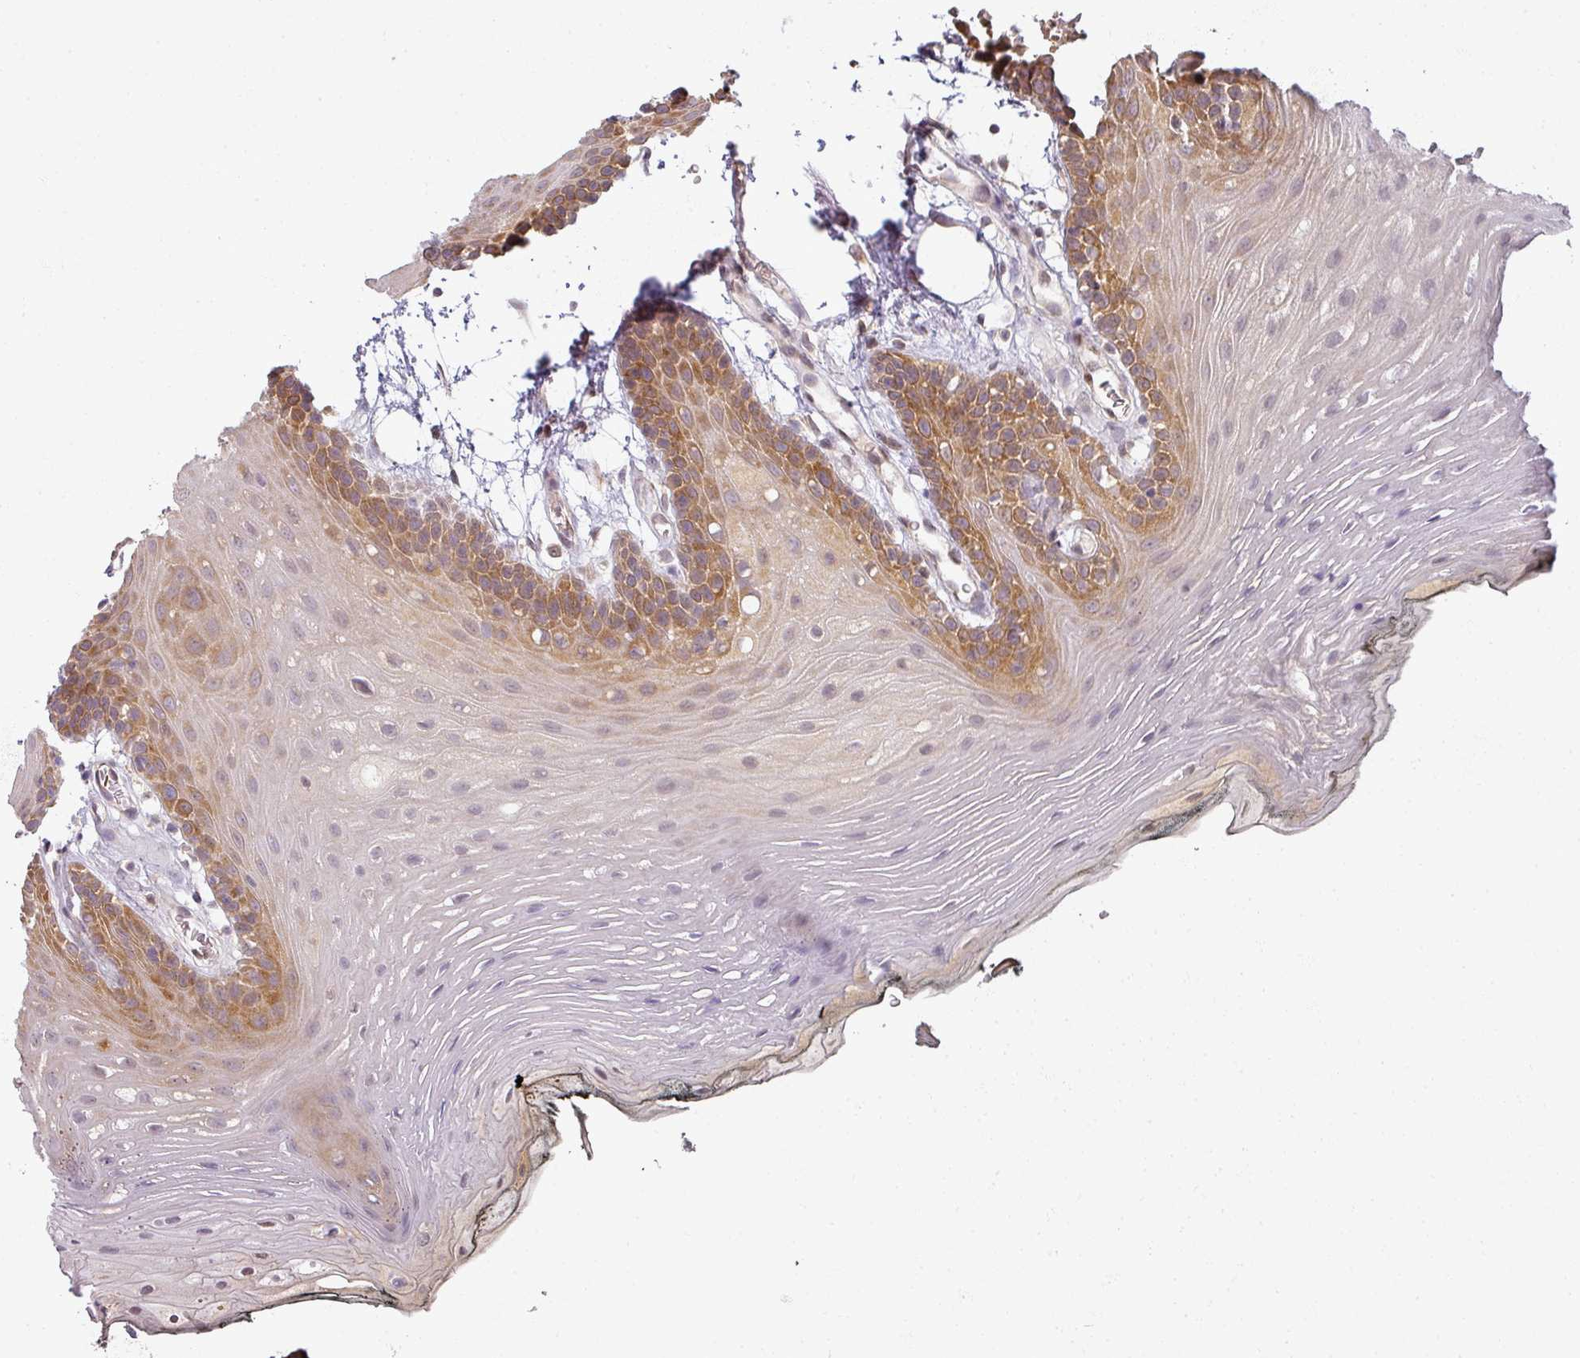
{"staining": {"intensity": "moderate", "quantity": "<25%", "location": "cytoplasmic/membranous"}, "tissue": "oral mucosa", "cell_type": "Squamous epithelial cells", "image_type": "normal", "snomed": [{"axis": "morphology", "description": "Normal tissue, NOS"}, {"axis": "topography", "description": "Oral tissue"}, {"axis": "topography", "description": "Tounge, NOS"}], "caption": "Human oral mucosa stained with a brown dye exhibits moderate cytoplasmic/membranous positive staining in about <25% of squamous epithelial cells.", "gene": "AGPAT4", "patient": {"sex": "female", "age": 81}}